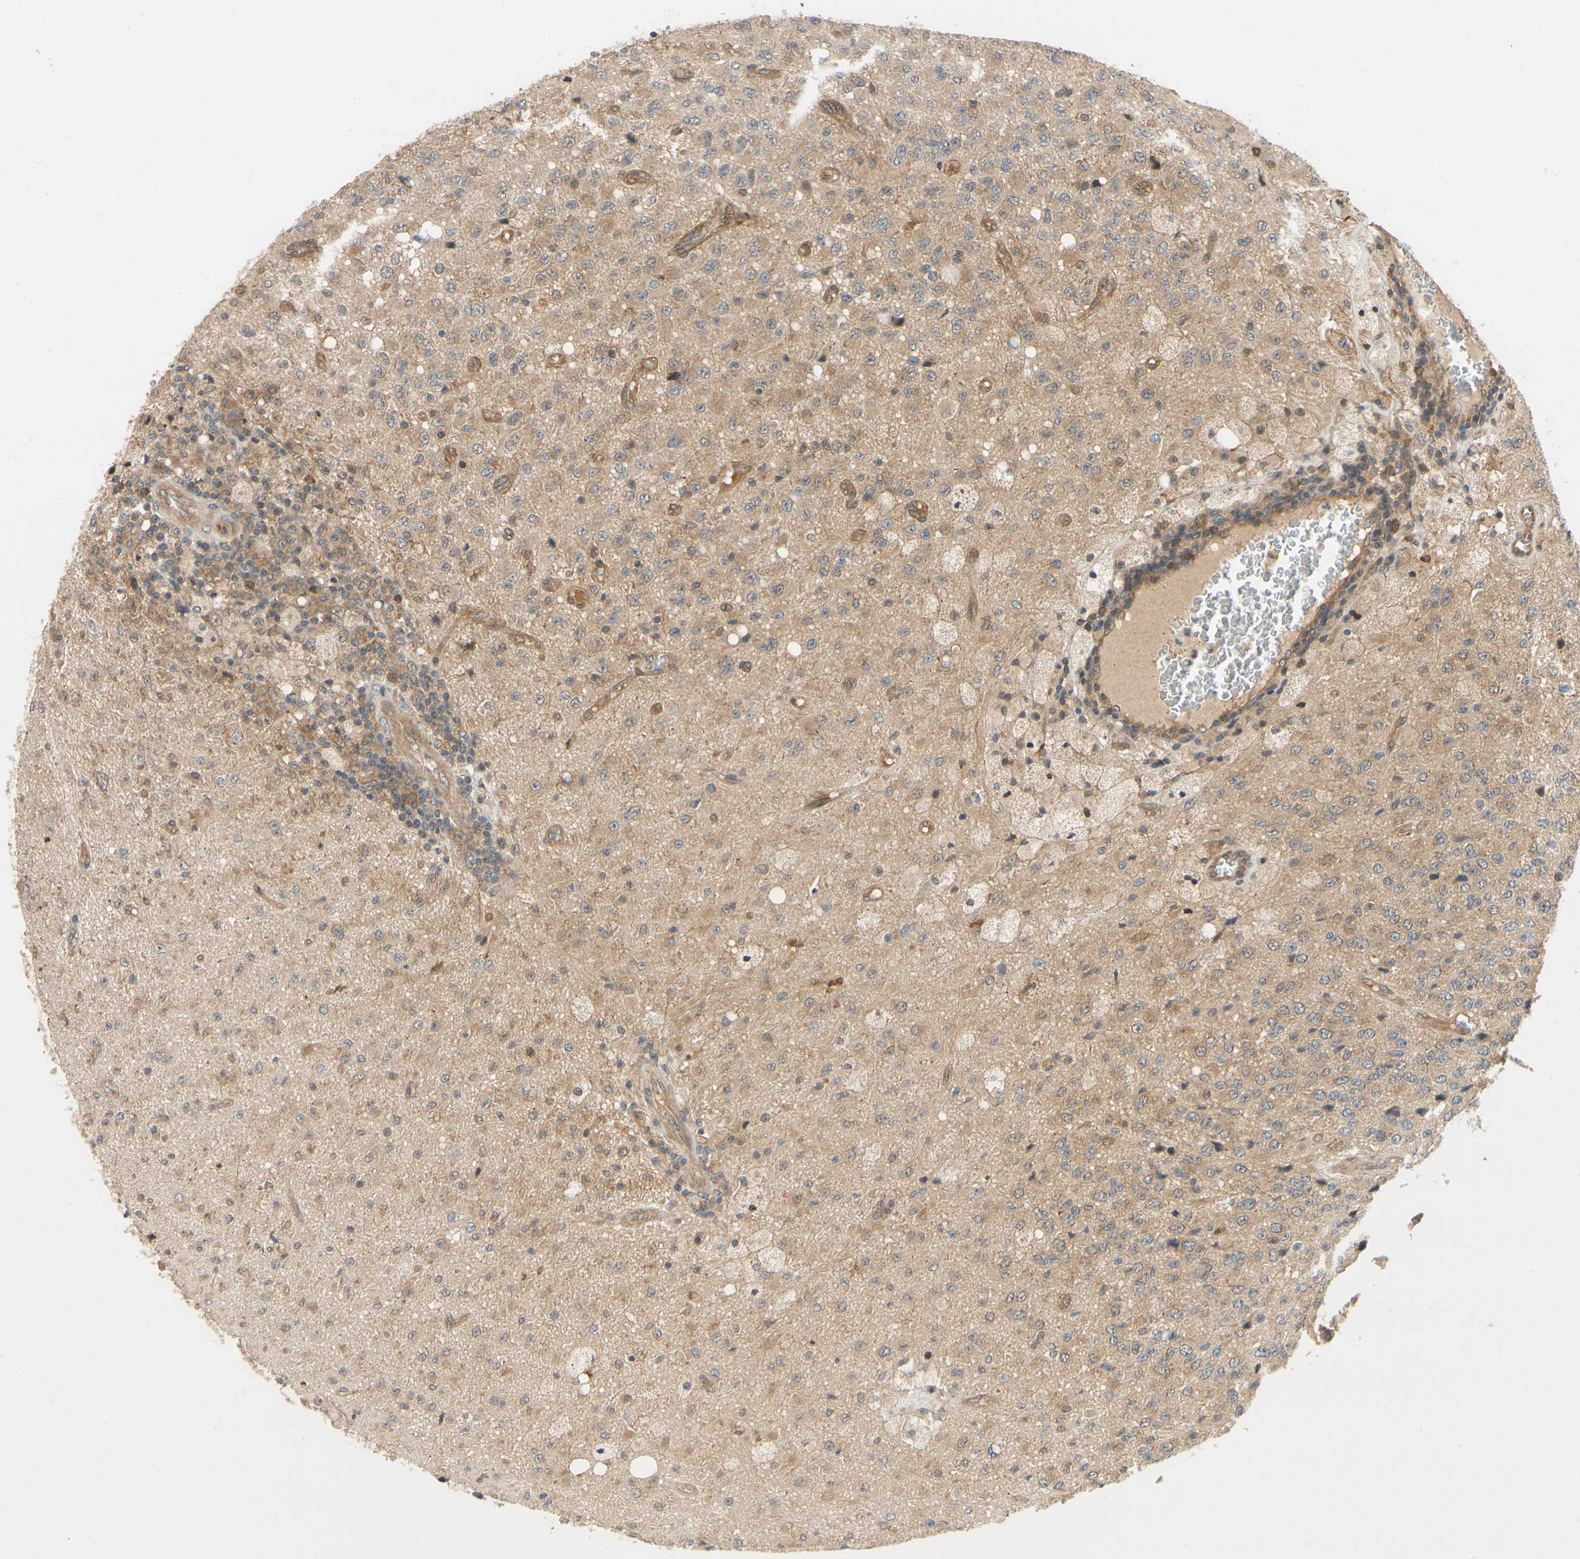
{"staining": {"intensity": "moderate", "quantity": ">75%", "location": "cytoplasmic/membranous"}, "tissue": "glioma", "cell_type": "Tumor cells", "image_type": "cancer", "snomed": [{"axis": "morphology", "description": "Glioma, malignant, High grade"}, {"axis": "topography", "description": "pancreas cauda"}], "caption": "Tumor cells exhibit medium levels of moderate cytoplasmic/membranous expression in approximately >75% of cells in high-grade glioma (malignant).", "gene": "TDRP", "patient": {"sex": "male", "age": 60}}